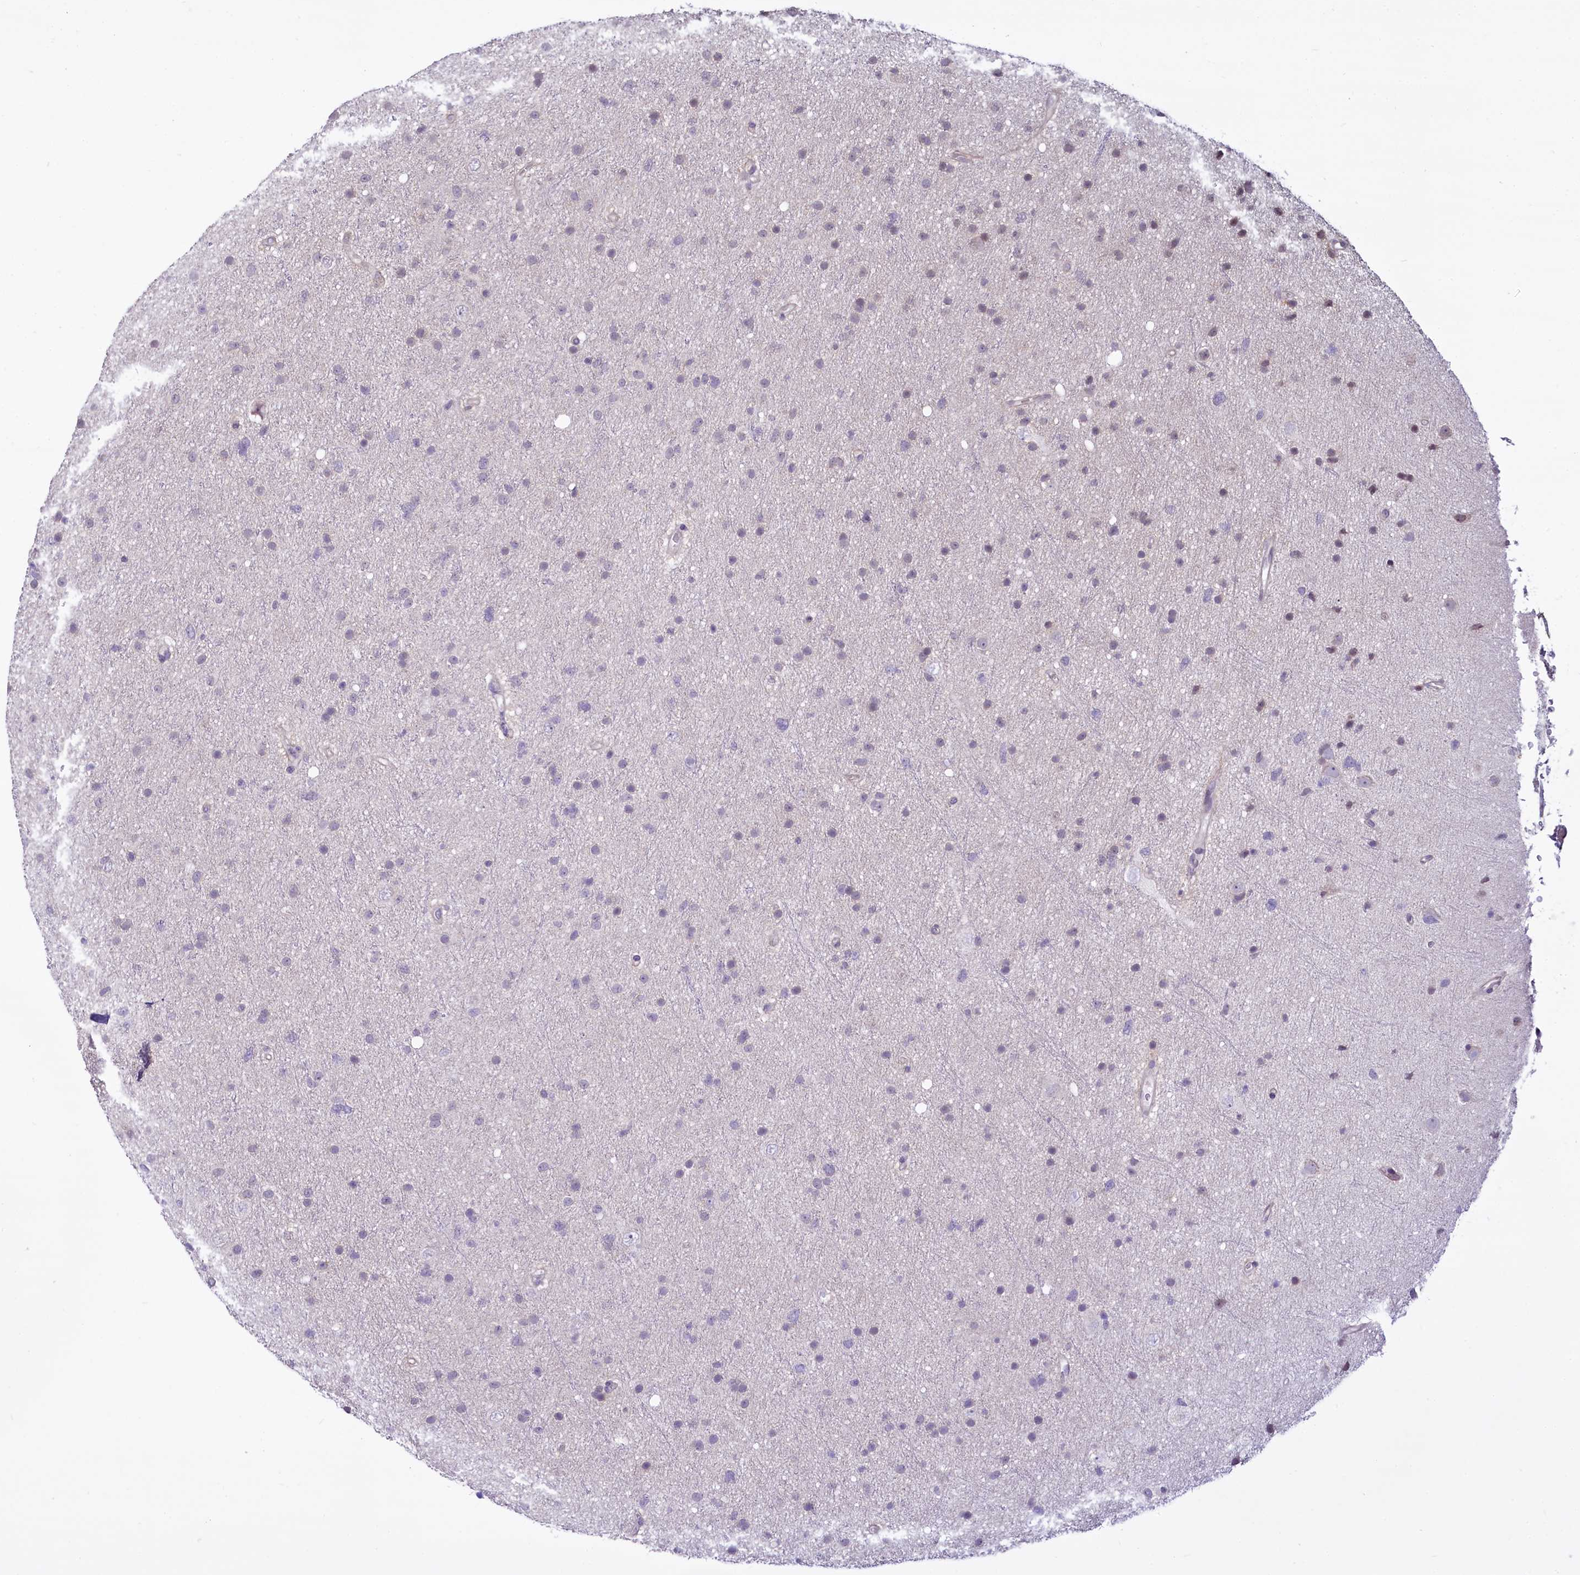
{"staining": {"intensity": "negative", "quantity": "none", "location": "none"}, "tissue": "glioma", "cell_type": "Tumor cells", "image_type": "cancer", "snomed": [{"axis": "morphology", "description": "Glioma, malignant, Low grade"}, {"axis": "topography", "description": "Cerebral cortex"}], "caption": "Glioma was stained to show a protein in brown. There is no significant positivity in tumor cells.", "gene": "BANK1", "patient": {"sex": "female", "age": 39}}